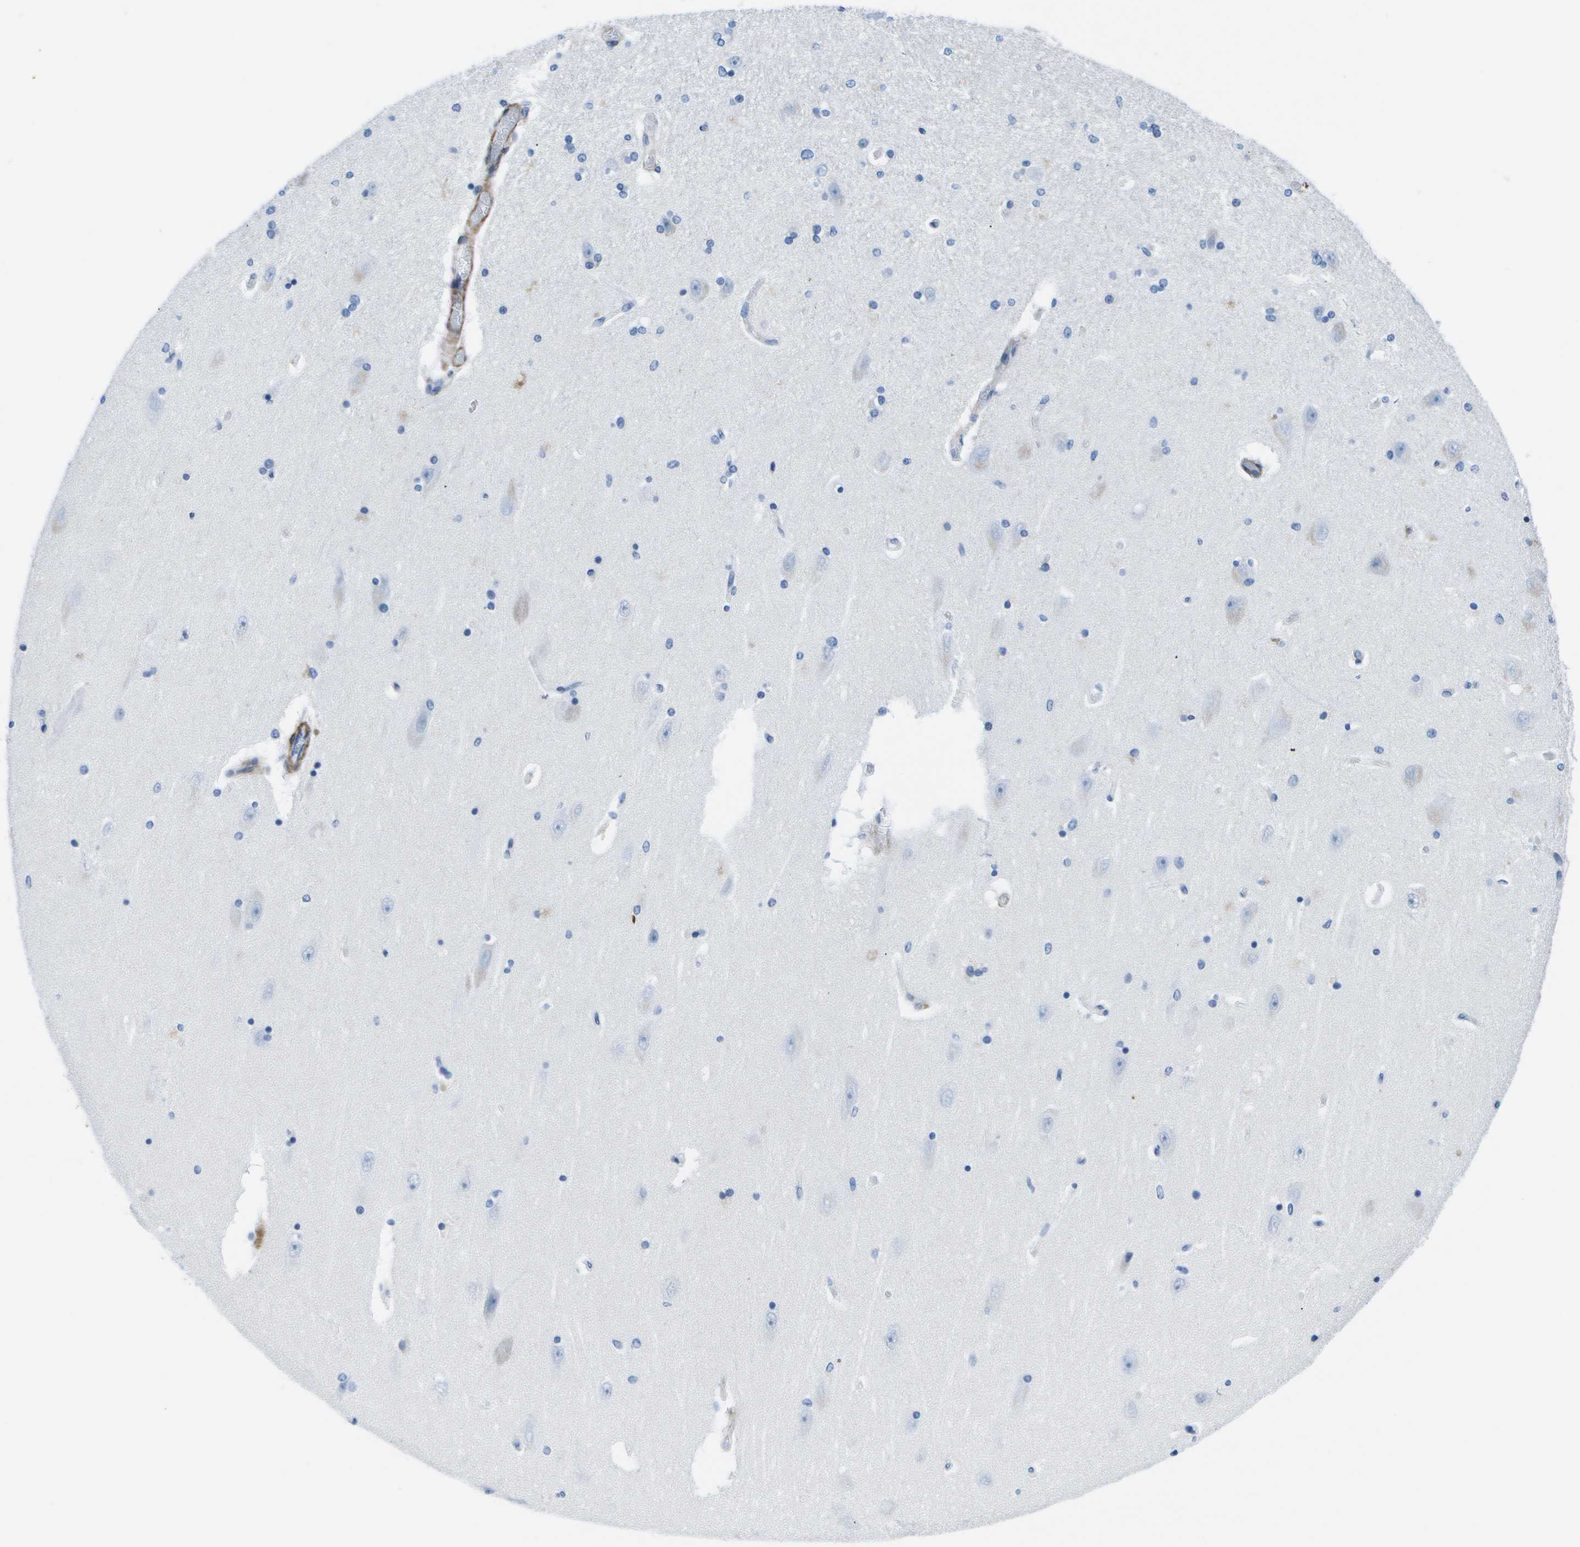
{"staining": {"intensity": "negative", "quantity": "none", "location": "none"}, "tissue": "hippocampus", "cell_type": "Glial cells", "image_type": "normal", "snomed": [{"axis": "morphology", "description": "Normal tissue, NOS"}, {"axis": "topography", "description": "Hippocampus"}], "caption": "Immunohistochemistry of benign hippocampus demonstrates no positivity in glial cells. The staining is performed using DAB brown chromogen with nuclei counter-stained in using hematoxylin.", "gene": "ADGRG6", "patient": {"sex": "female", "age": 54}}